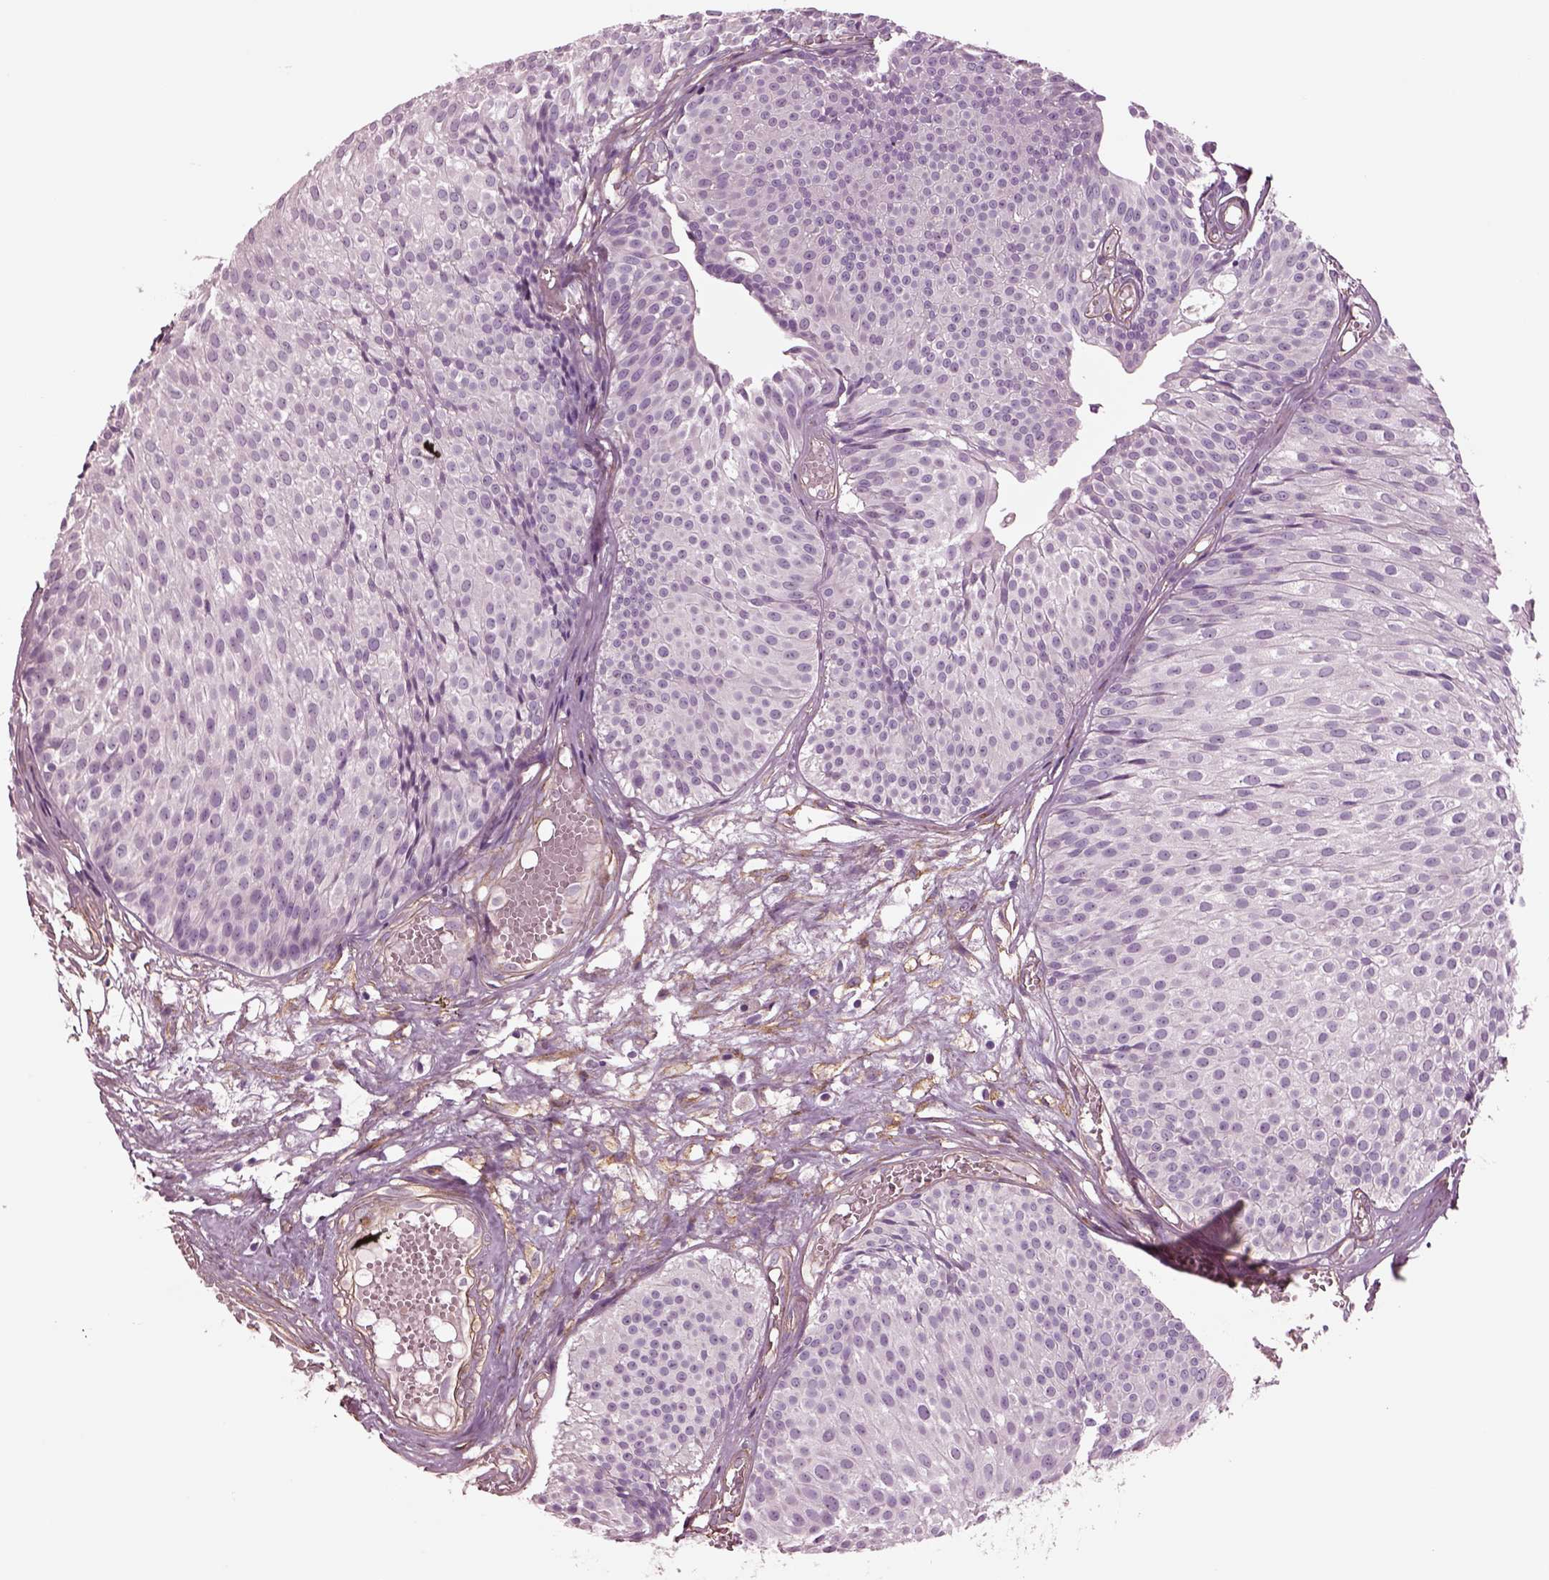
{"staining": {"intensity": "negative", "quantity": "none", "location": "none"}, "tissue": "urothelial cancer", "cell_type": "Tumor cells", "image_type": "cancer", "snomed": [{"axis": "morphology", "description": "Urothelial carcinoma, Low grade"}, {"axis": "topography", "description": "Urinary bladder"}], "caption": "IHC micrograph of low-grade urothelial carcinoma stained for a protein (brown), which displays no positivity in tumor cells.", "gene": "HTR1B", "patient": {"sex": "male", "age": 63}}